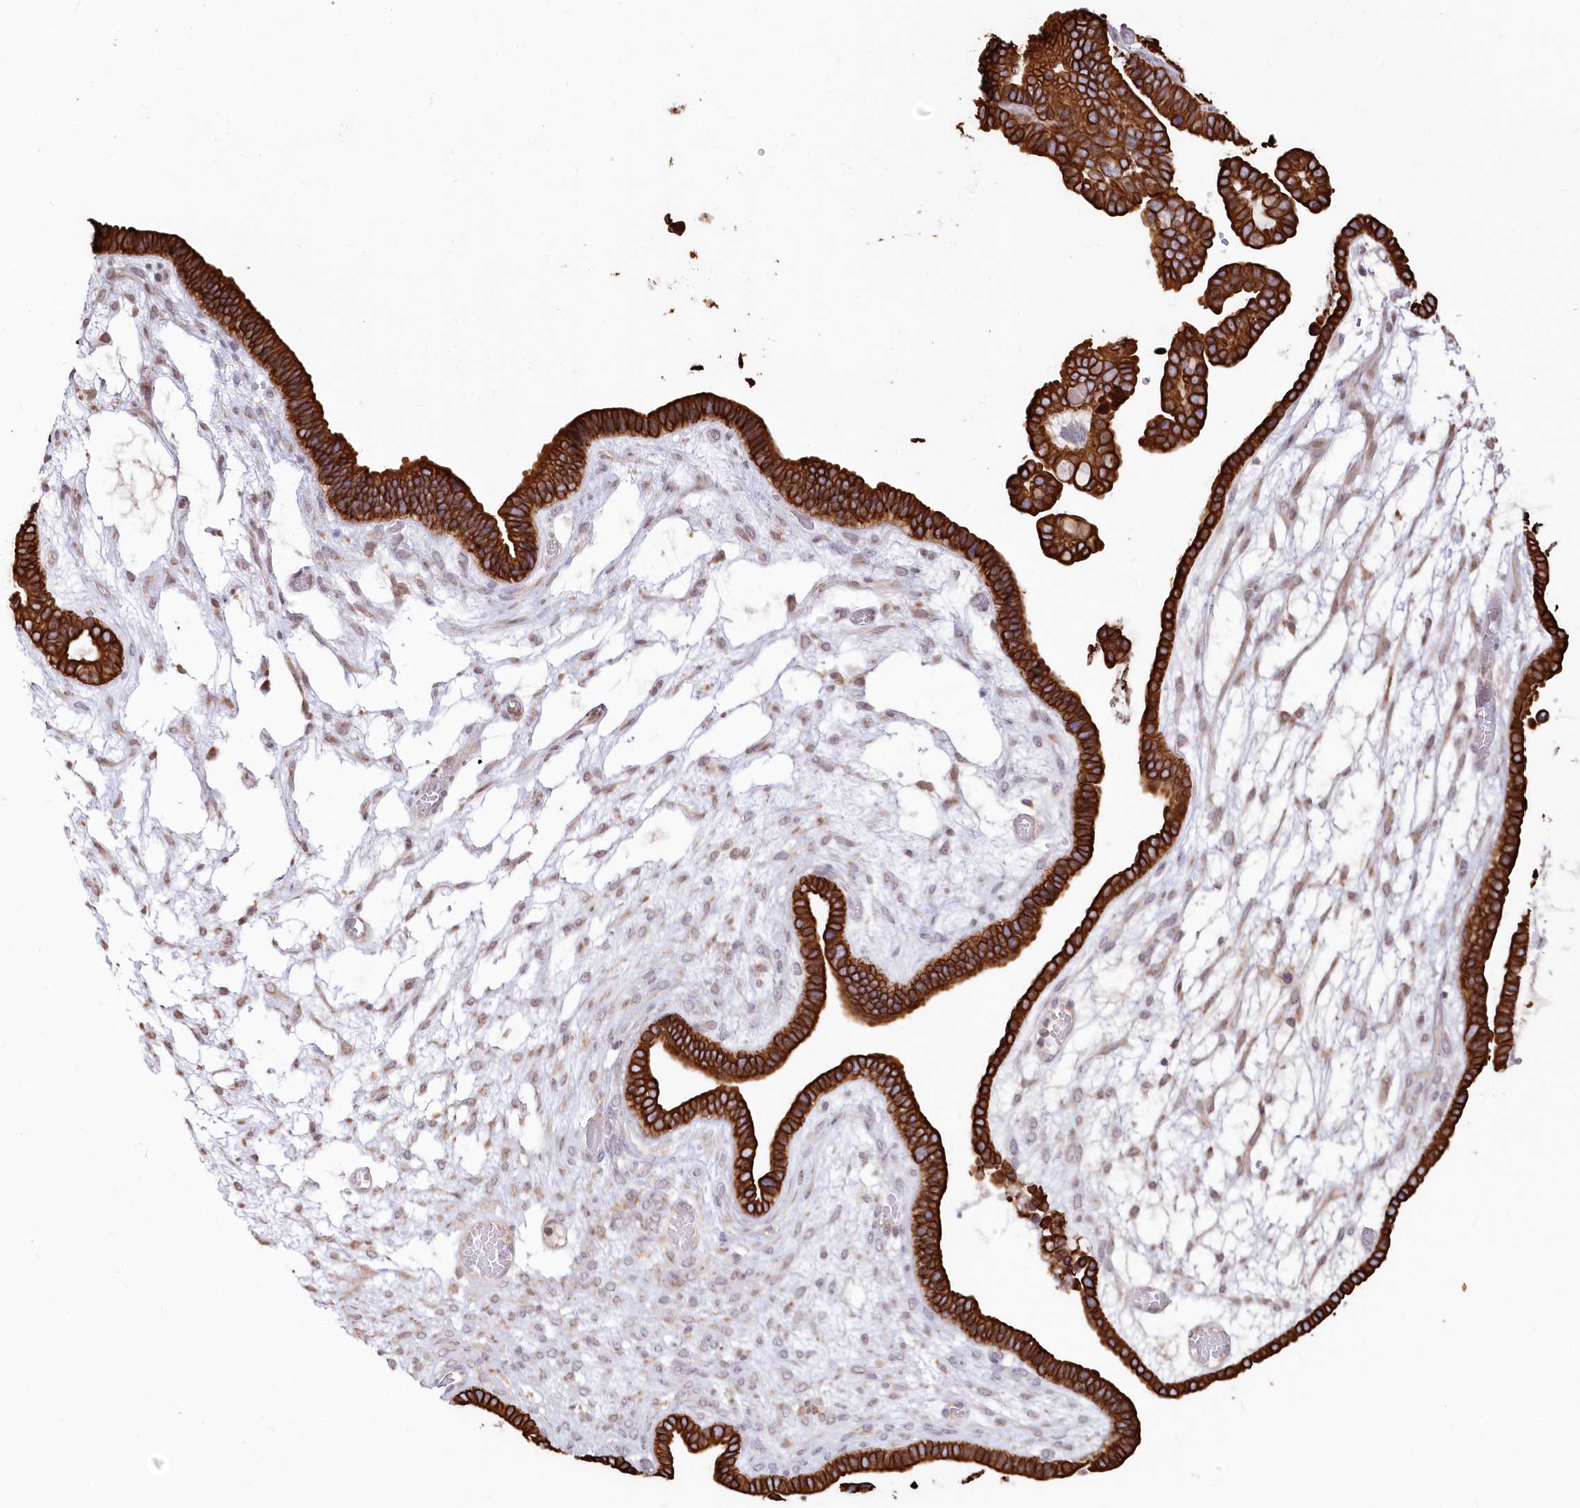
{"staining": {"intensity": "strong", "quantity": ">75%", "location": "cytoplasmic/membranous"}, "tissue": "ovarian cancer", "cell_type": "Tumor cells", "image_type": "cancer", "snomed": [{"axis": "morphology", "description": "Cystadenocarcinoma, serous, NOS"}, {"axis": "topography", "description": "Ovary"}], "caption": "Tumor cells show high levels of strong cytoplasmic/membranous staining in about >75% of cells in ovarian cancer. The protein of interest is shown in brown color, while the nuclei are stained blue.", "gene": "SNED1", "patient": {"sex": "female", "age": 56}}